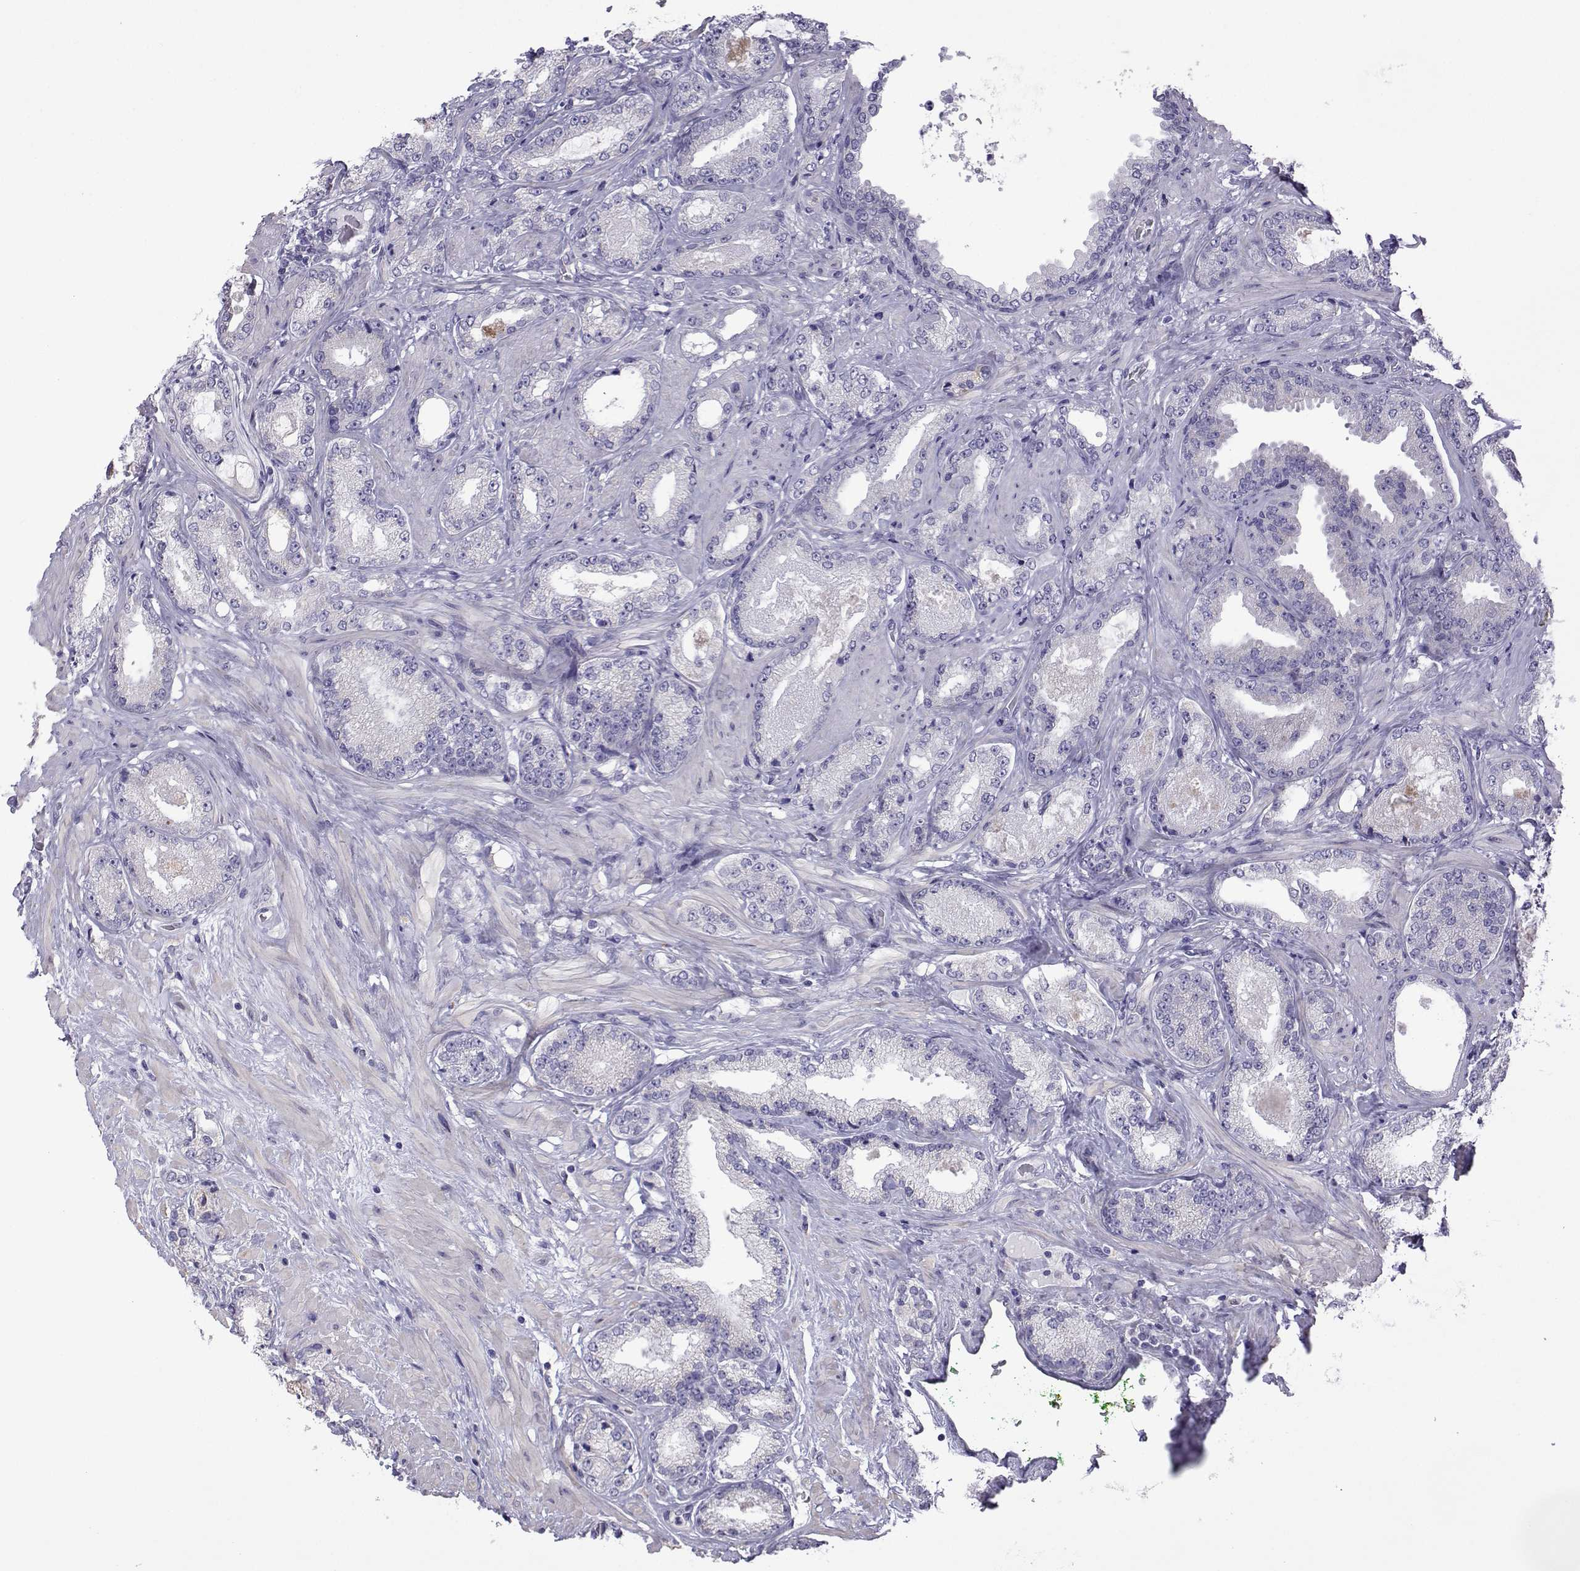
{"staining": {"intensity": "negative", "quantity": "none", "location": "none"}, "tissue": "prostate cancer", "cell_type": "Tumor cells", "image_type": "cancer", "snomed": [{"axis": "morphology", "description": "Adenocarcinoma, Low grade"}, {"axis": "topography", "description": "Prostate"}], "caption": "The immunohistochemistry photomicrograph has no significant staining in tumor cells of prostate cancer (adenocarcinoma (low-grade)) tissue.", "gene": "CFAP70", "patient": {"sex": "male", "age": 68}}